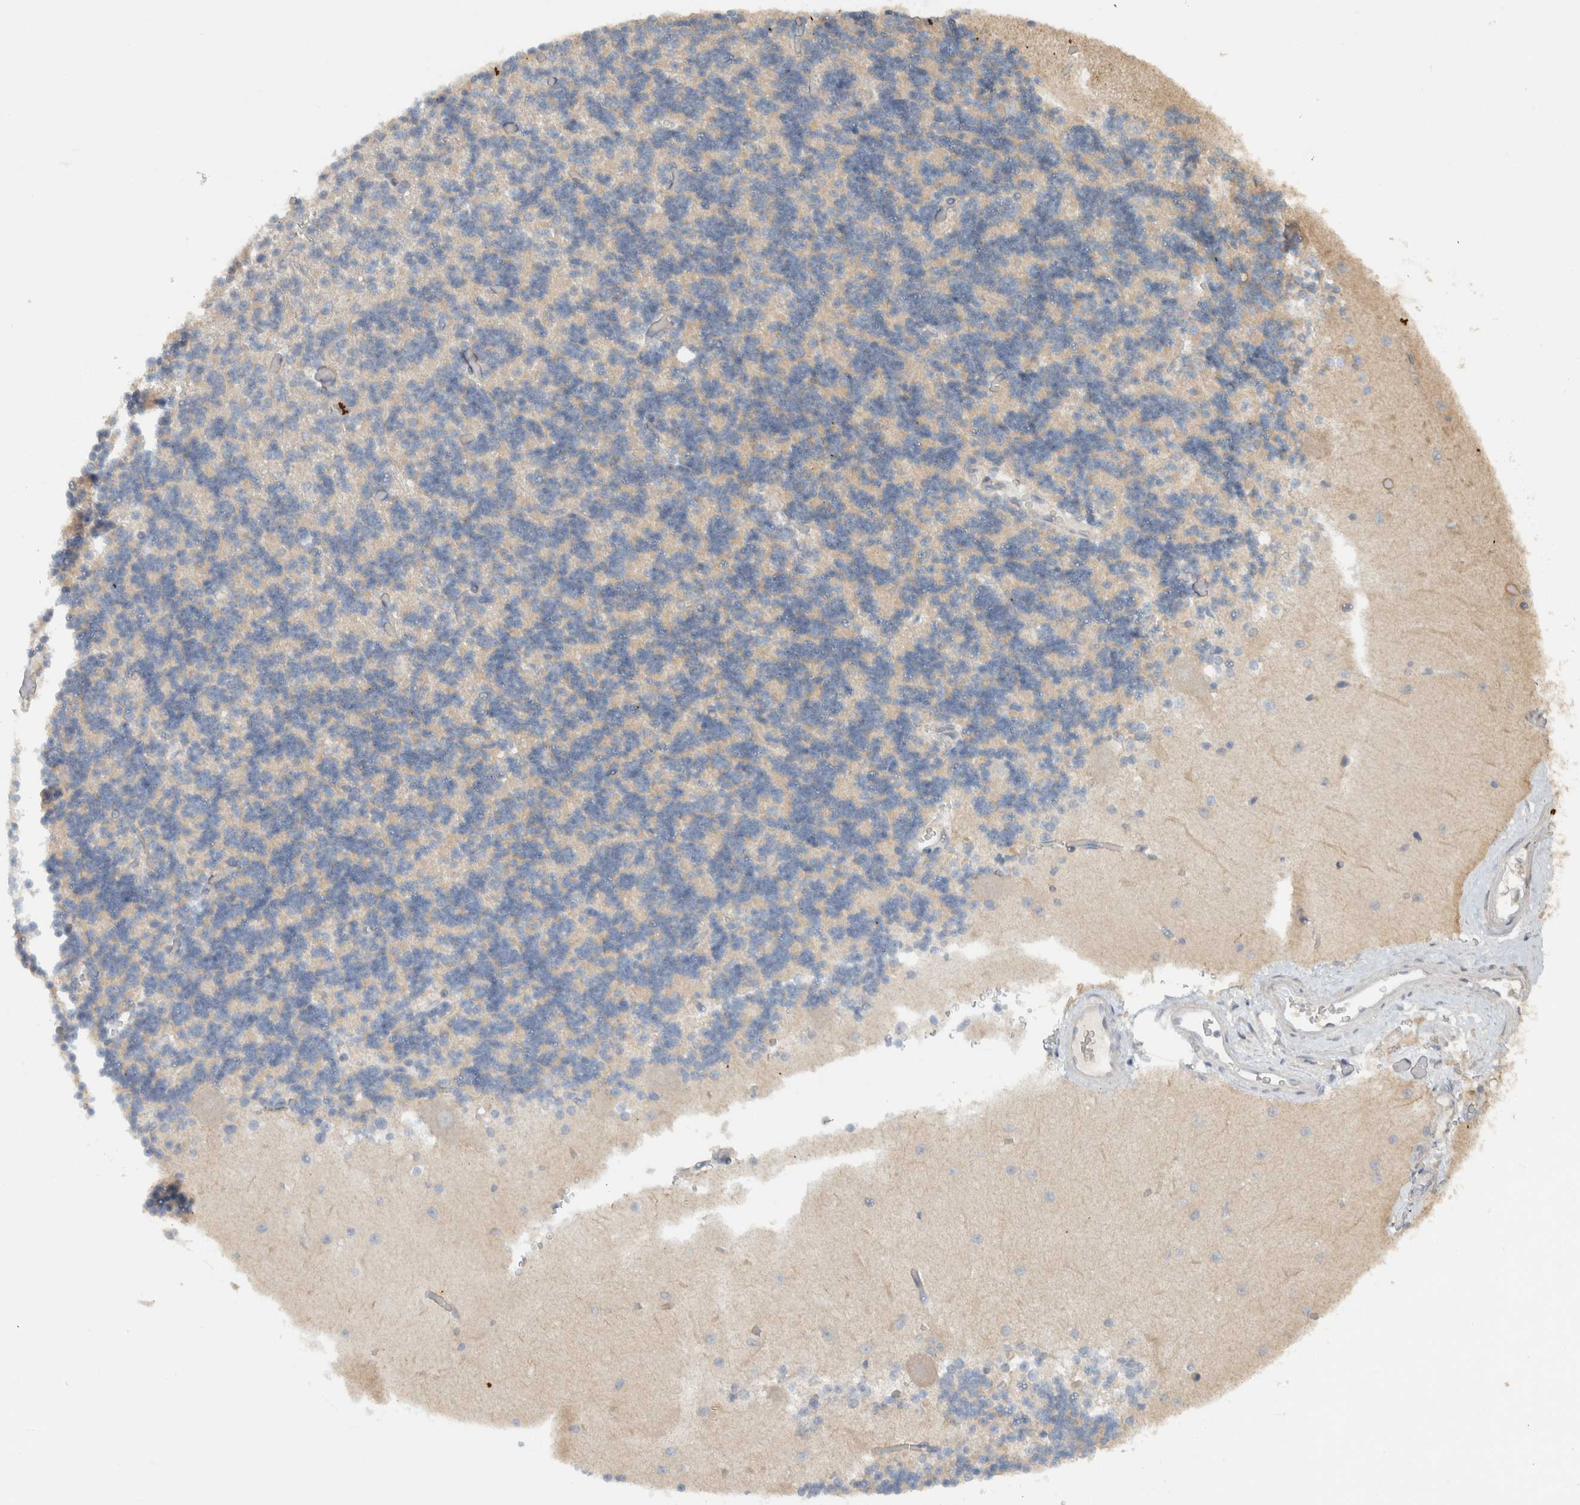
{"staining": {"intensity": "negative", "quantity": "none", "location": "none"}, "tissue": "cerebellum", "cell_type": "Cells in granular layer", "image_type": "normal", "snomed": [{"axis": "morphology", "description": "Normal tissue, NOS"}, {"axis": "topography", "description": "Cerebellum"}], "caption": "Immunohistochemistry (IHC) photomicrograph of unremarkable cerebellum: human cerebellum stained with DAB (3,3'-diaminobenzidine) shows no significant protein staining in cells in granular layer. Nuclei are stained in blue.", "gene": "ERCC6L2", "patient": {"sex": "male", "age": 37}}